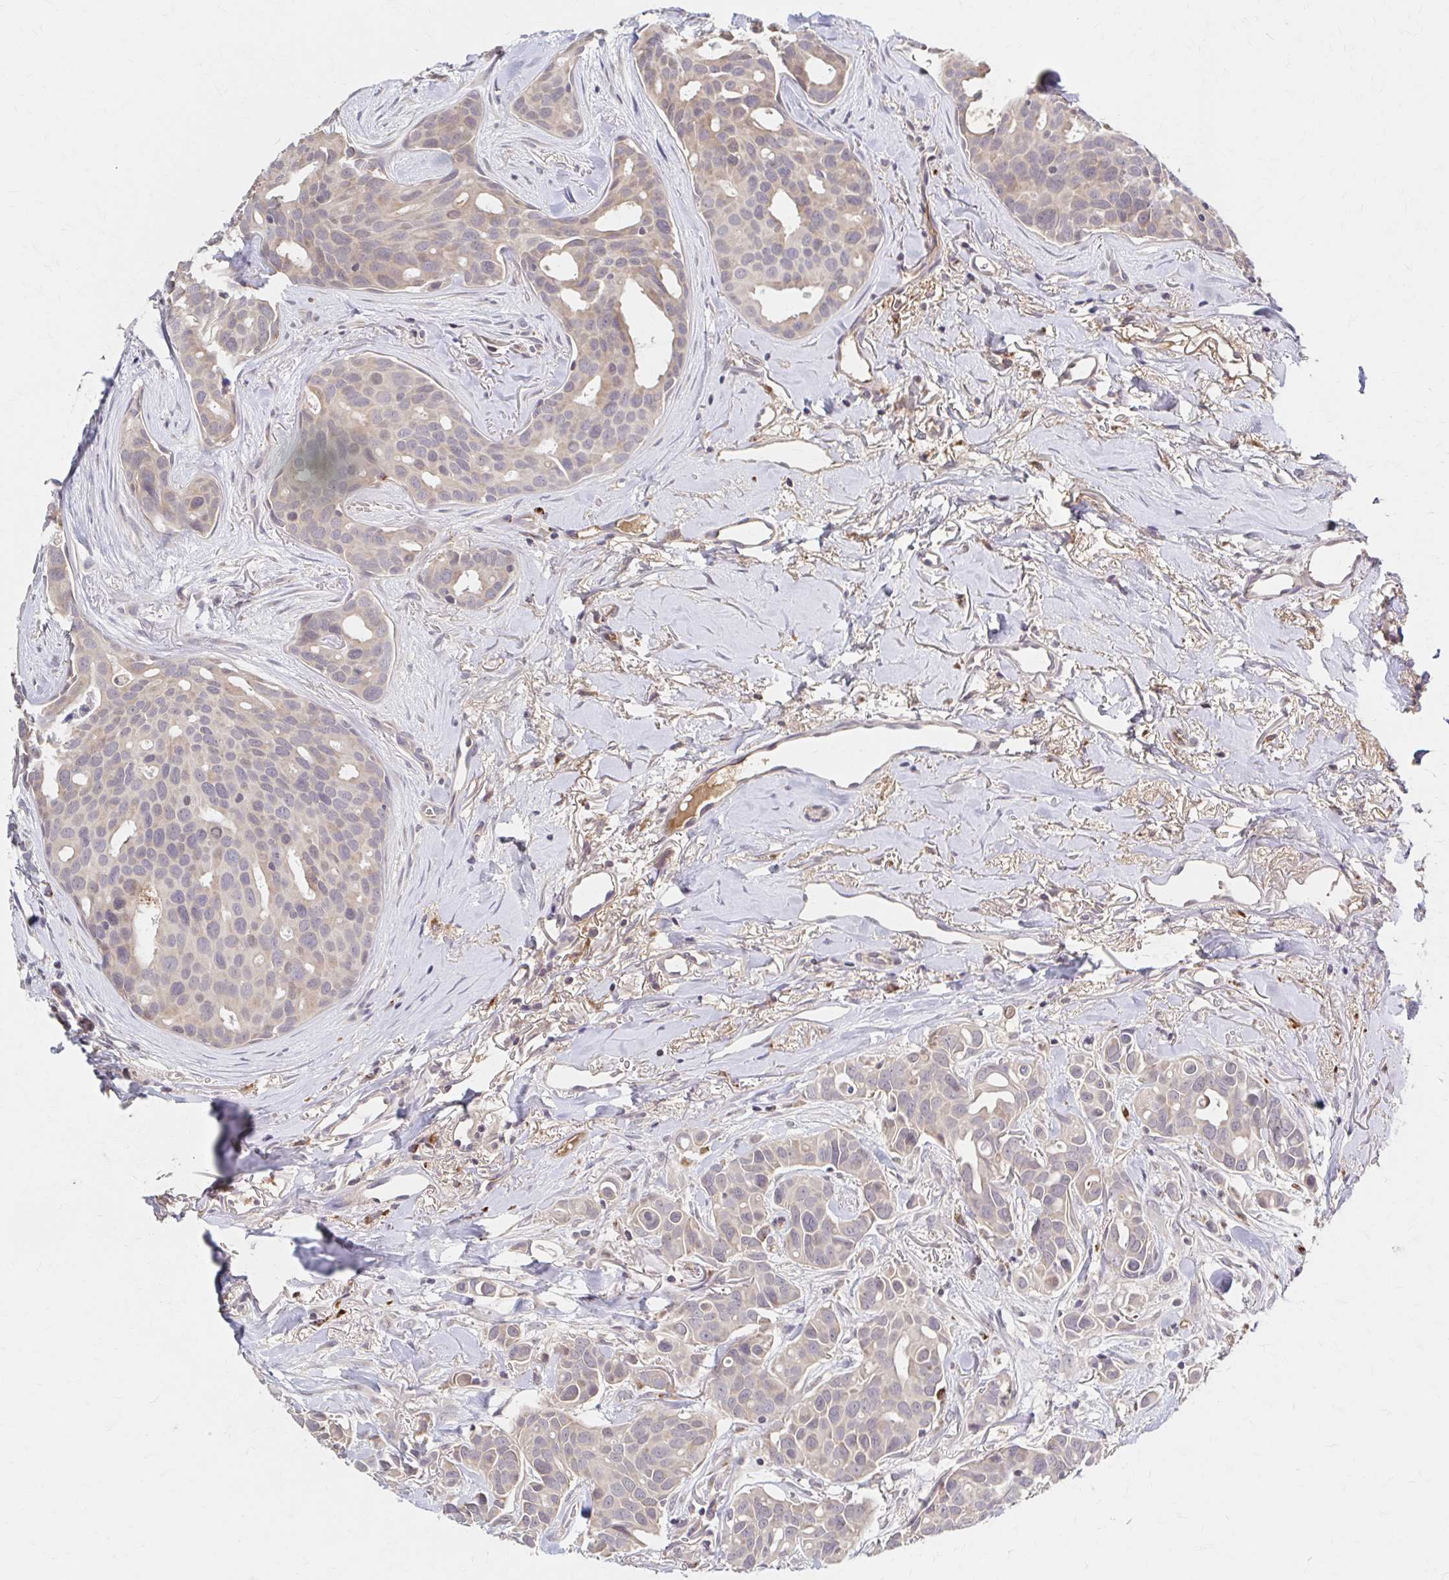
{"staining": {"intensity": "weak", "quantity": "<25%", "location": "cytoplasmic/membranous"}, "tissue": "breast cancer", "cell_type": "Tumor cells", "image_type": "cancer", "snomed": [{"axis": "morphology", "description": "Duct carcinoma"}, {"axis": "topography", "description": "Breast"}], "caption": "This is a histopathology image of immunohistochemistry (IHC) staining of breast cancer (intraductal carcinoma), which shows no positivity in tumor cells.", "gene": "HMGCS2", "patient": {"sex": "female", "age": 54}}